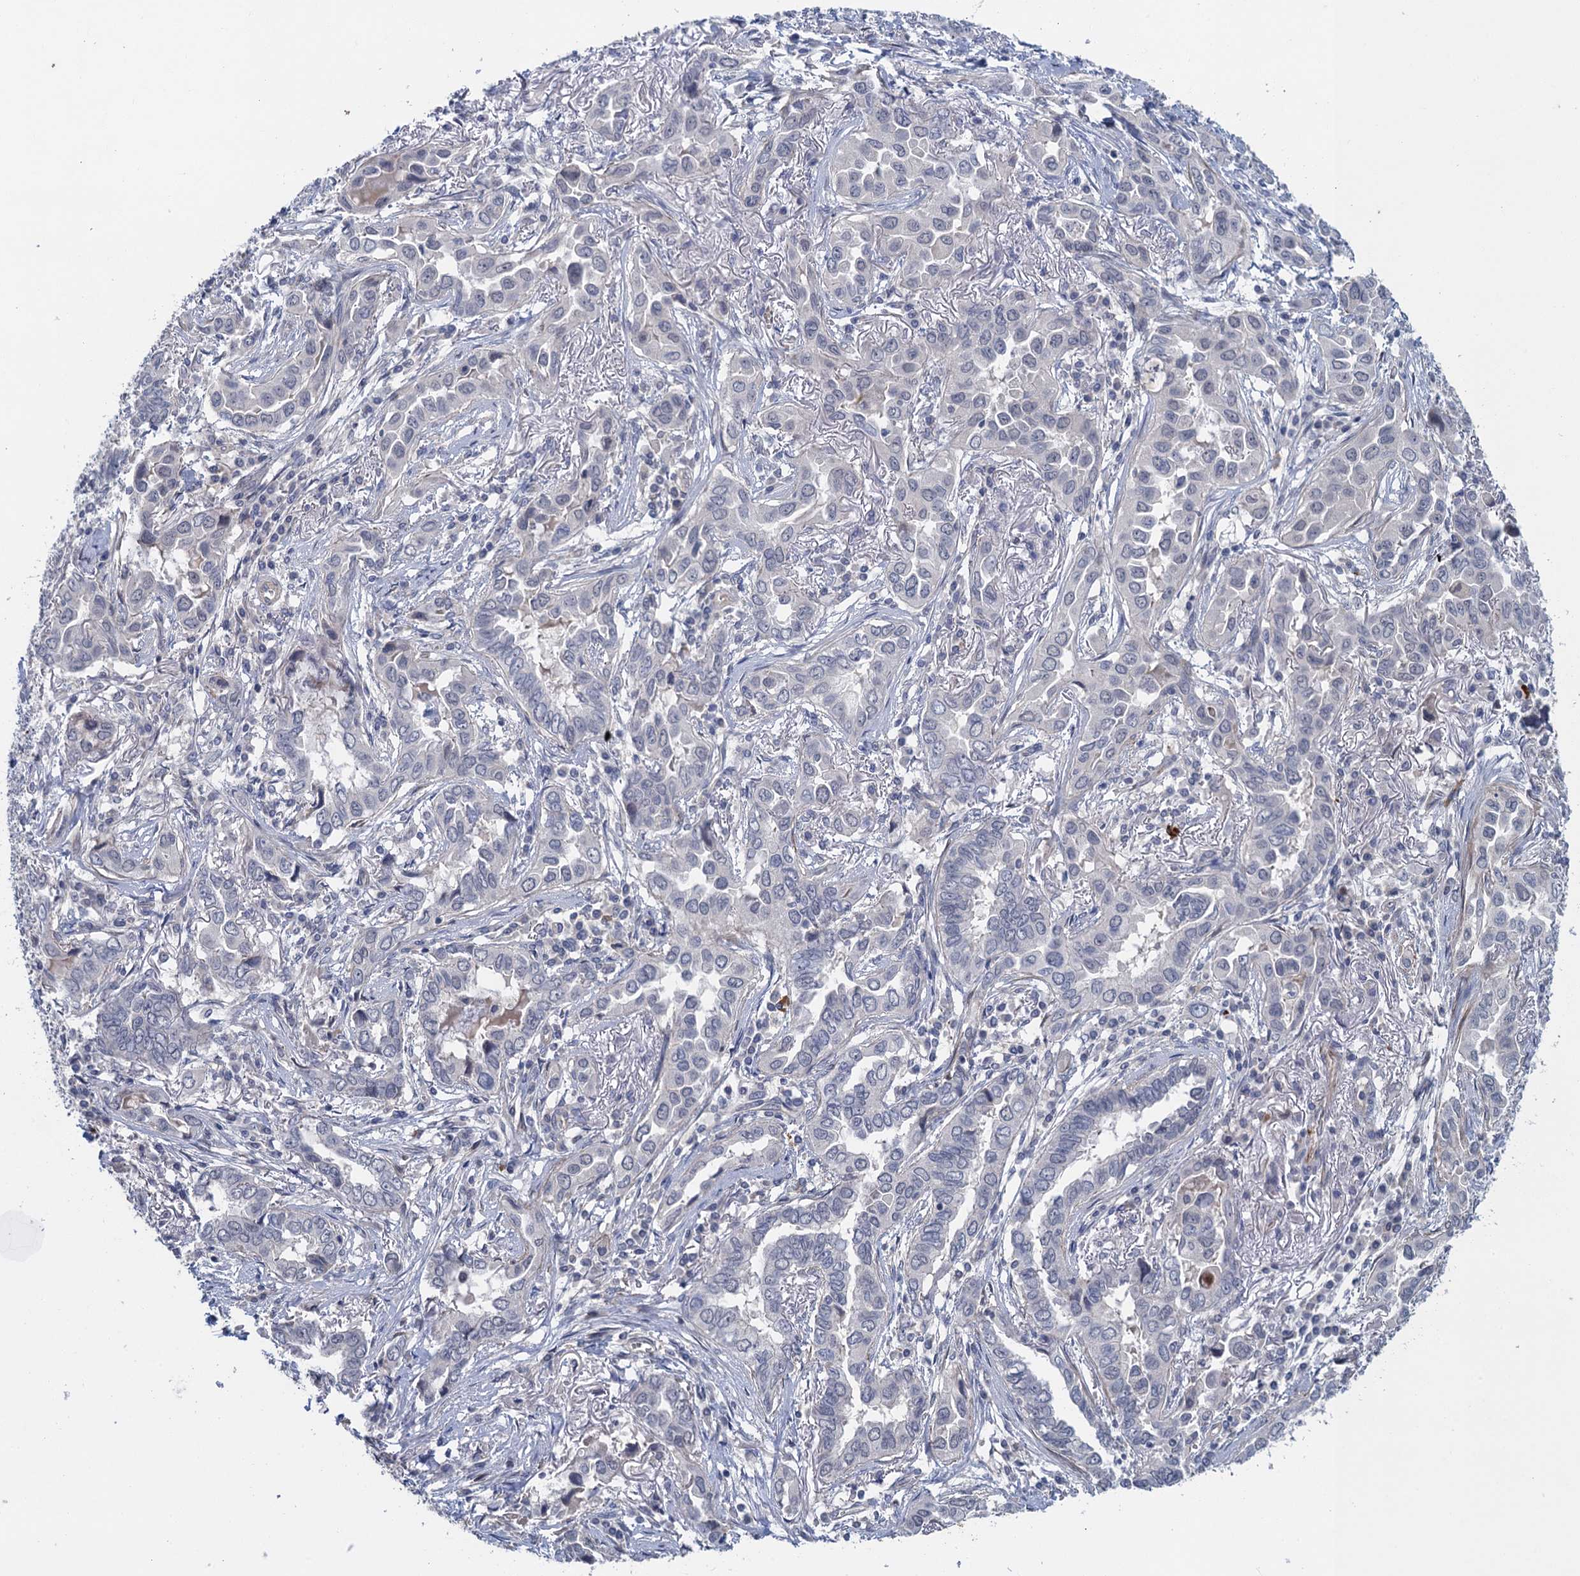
{"staining": {"intensity": "negative", "quantity": "none", "location": "none"}, "tissue": "lung cancer", "cell_type": "Tumor cells", "image_type": "cancer", "snomed": [{"axis": "morphology", "description": "Adenocarcinoma, NOS"}, {"axis": "topography", "description": "Lung"}], "caption": "Tumor cells show no significant positivity in lung cancer (adenocarcinoma). Nuclei are stained in blue.", "gene": "MYO16", "patient": {"sex": "female", "age": 76}}